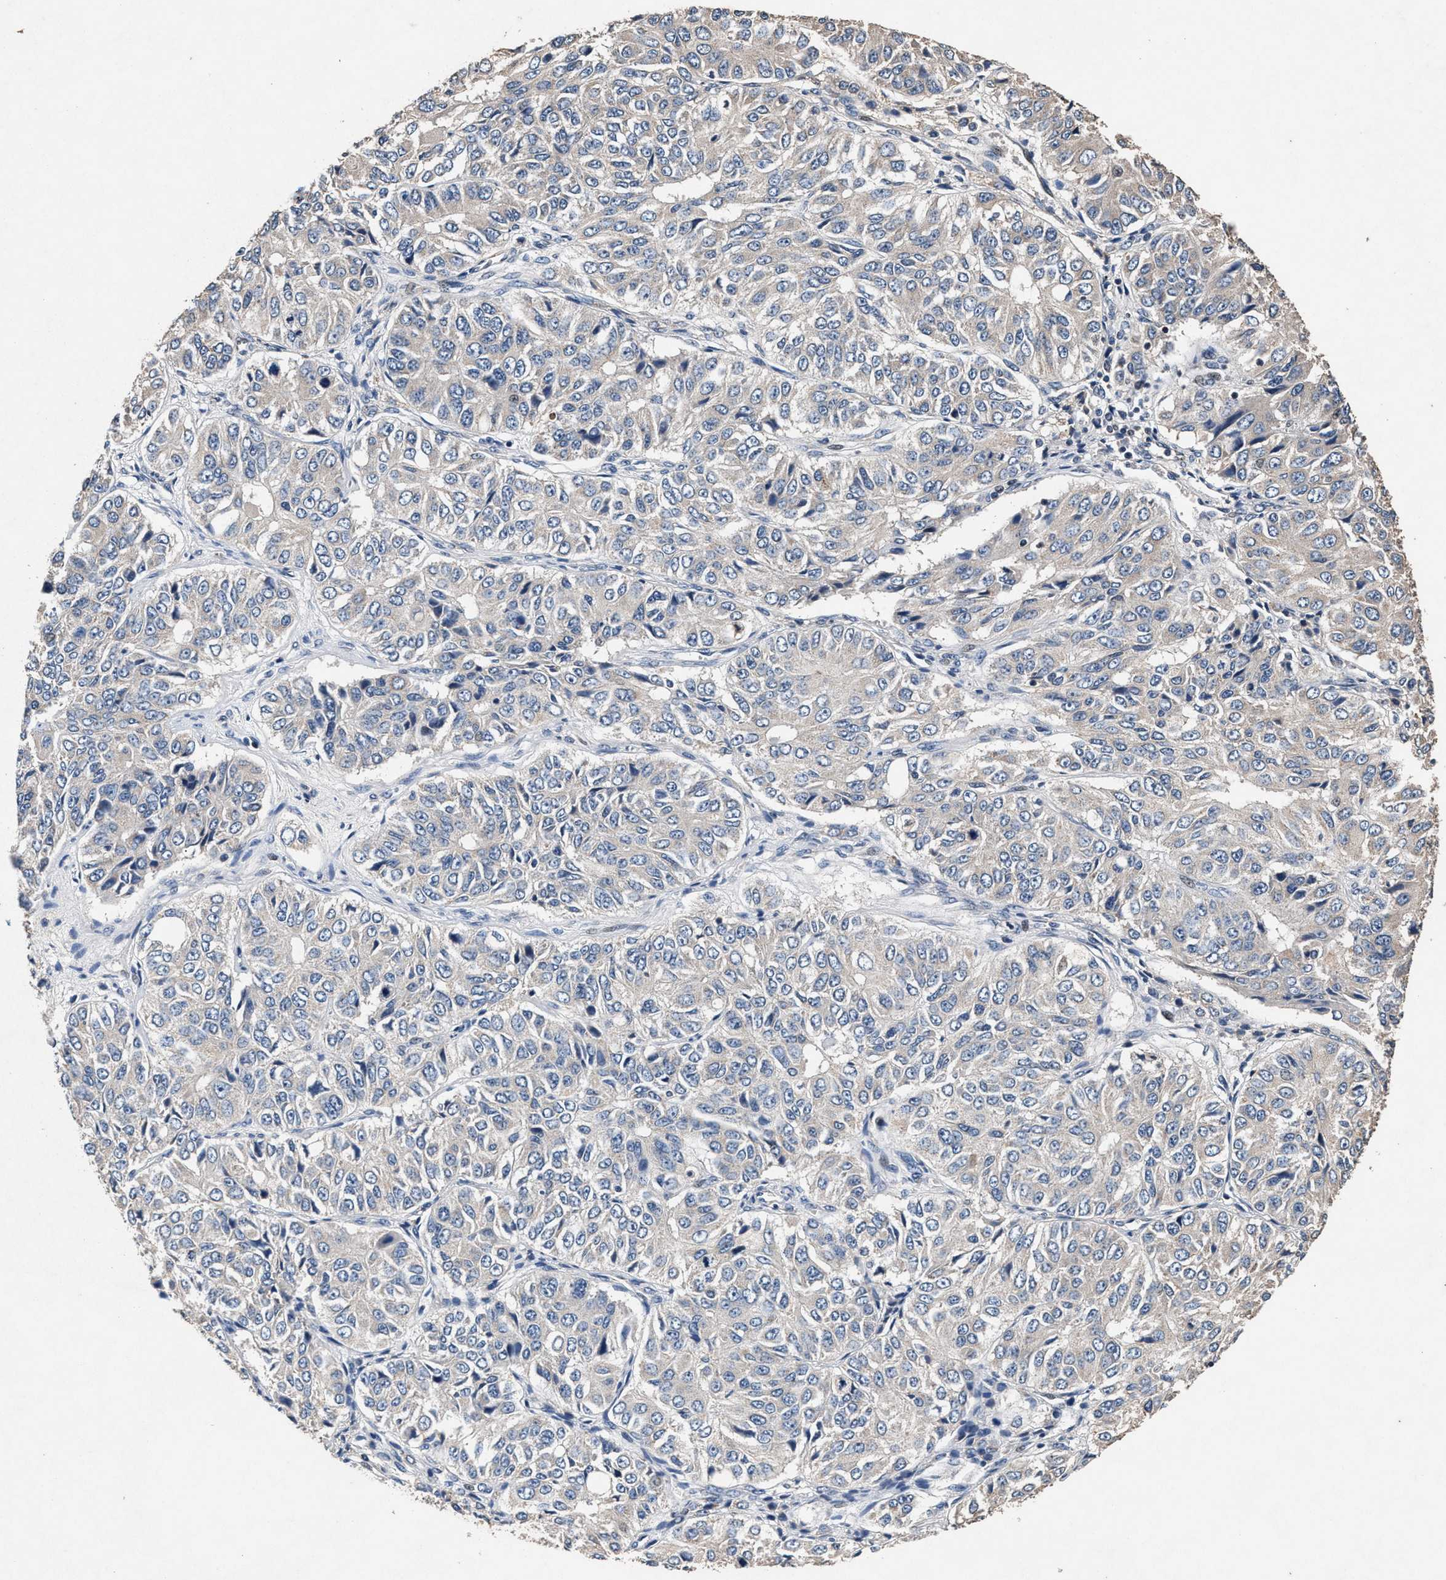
{"staining": {"intensity": "negative", "quantity": "none", "location": "none"}, "tissue": "ovarian cancer", "cell_type": "Tumor cells", "image_type": "cancer", "snomed": [{"axis": "morphology", "description": "Carcinoma, endometroid"}, {"axis": "topography", "description": "Ovary"}], "caption": "A photomicrograph of human ovarian cancer (endometroid carcinoma) is negative for staining in tumor cells. The staining was performed using DAB (3,3'-diaminobenzidine) to visualize the protein expression in brown, while the nuclei were stained in blue with hematoxylin (Magnification: 20x).", "gene": "PKD2L1", "patient": {"sex": "female", "age": 51}}